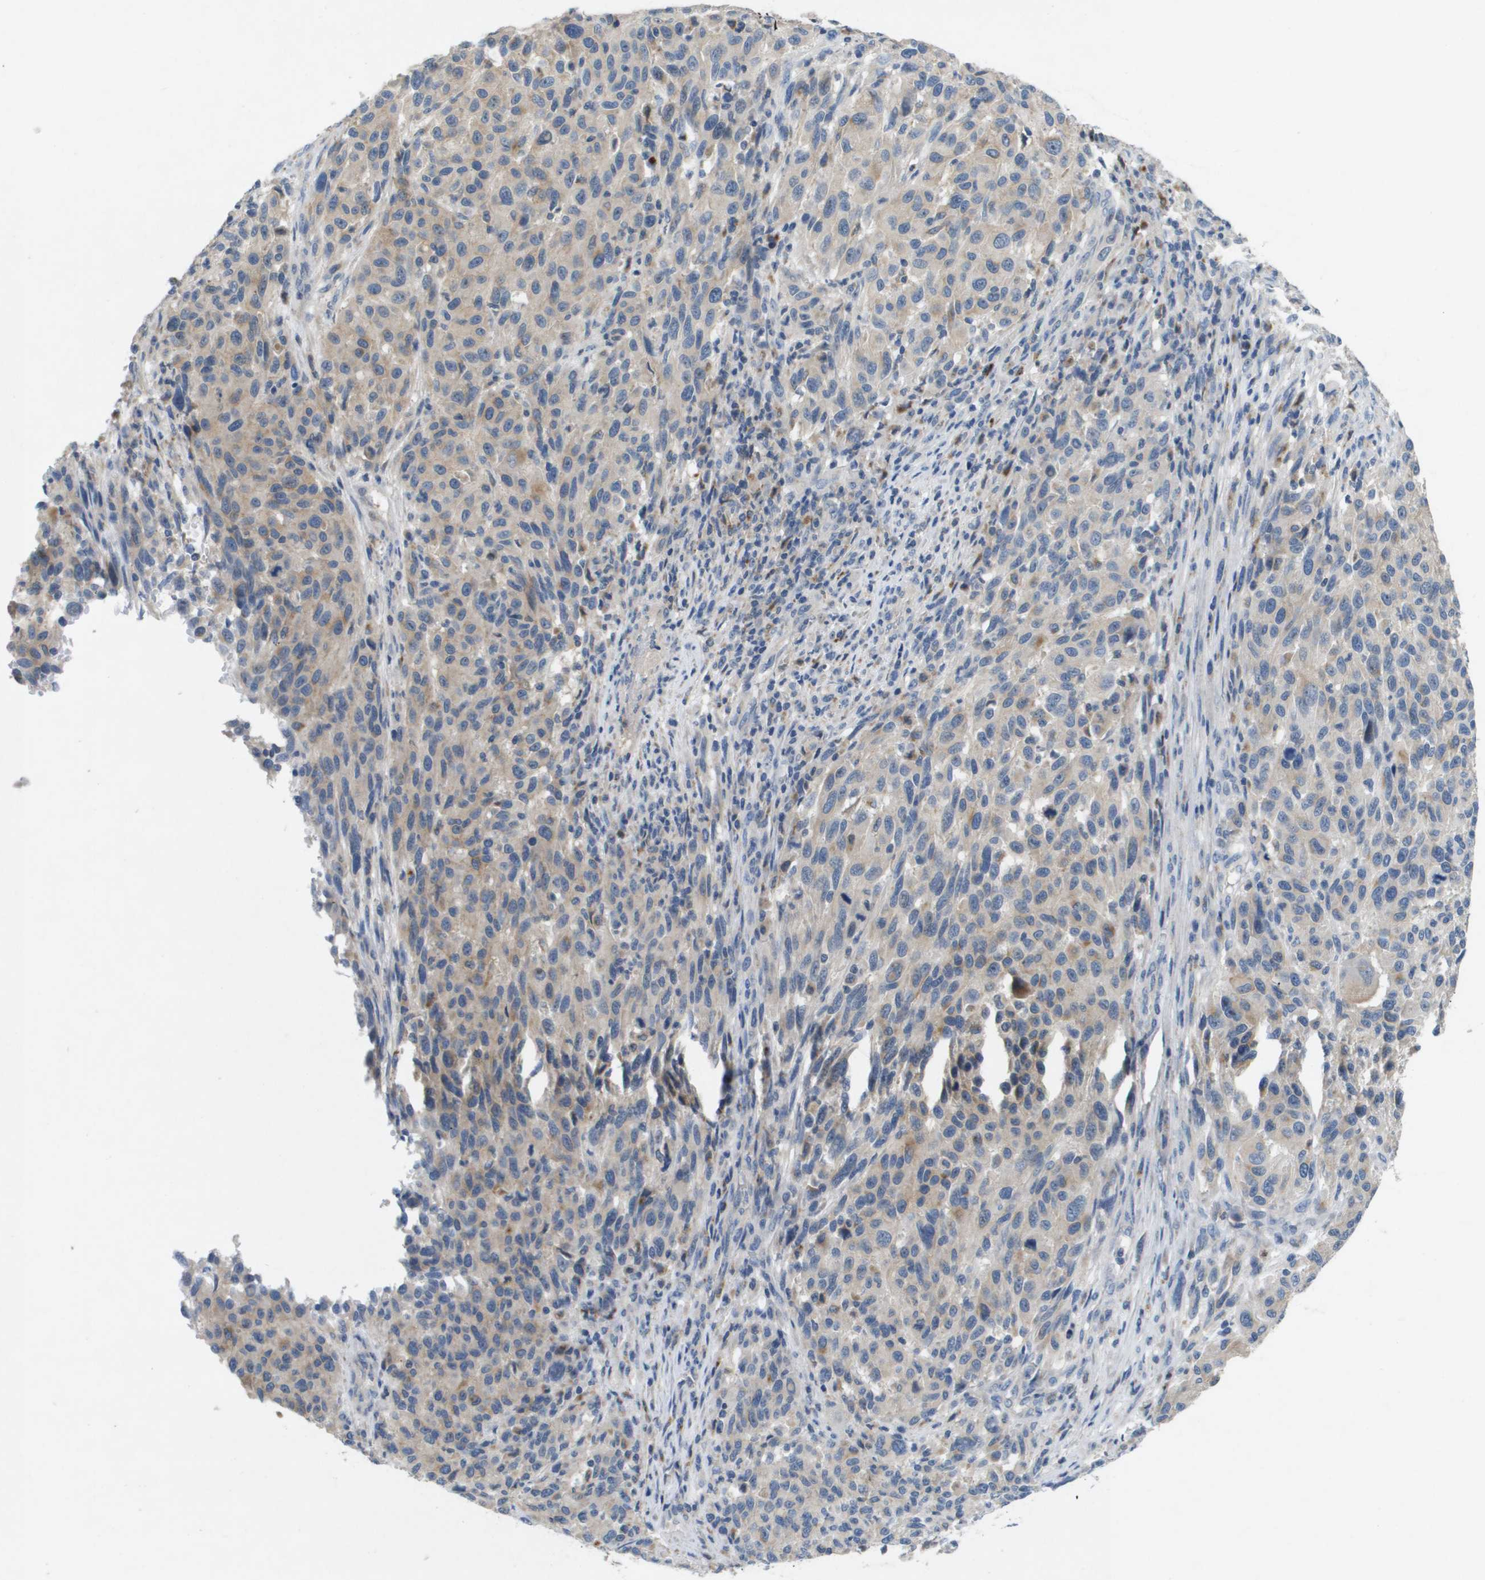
{"staining": {"intensity": "negative", "quantity": "none", "location": "none"}, "tissue": "melanoma", "cell_type": "Tumor cells", "image_type": "cancer", "snomed": [{"axis": "morphology", "description": "Malignant melanoma, Metastatic site"}, {"axis": "topography", "description": "Lymph node"}], "caption": "Human malignant melanoma (metastatic site) stained for a protein using IHC reveals no expression in tumor cells.", "gene": "B3GNT5", "patient": {"sex": "male", "age": 61}}